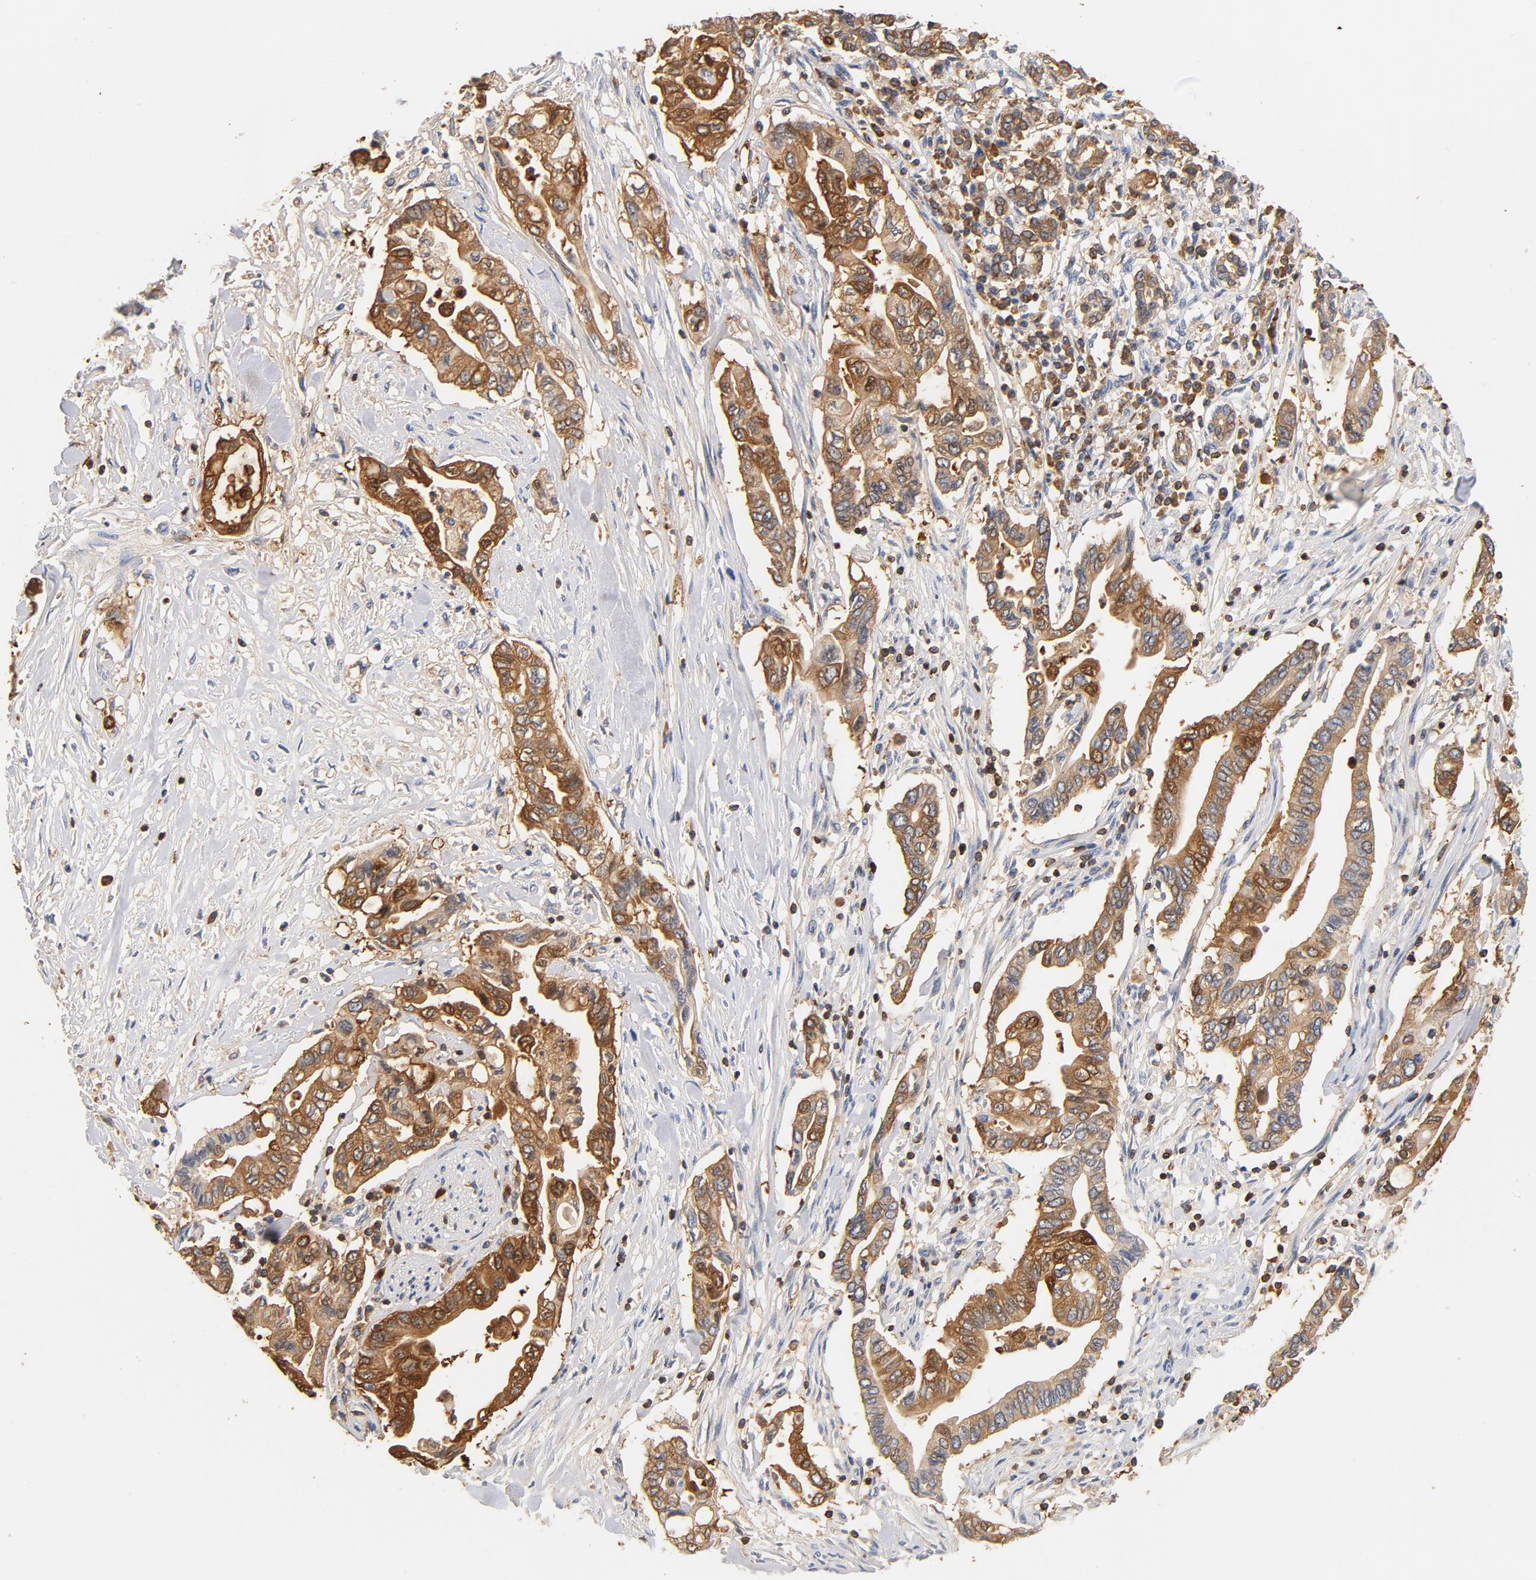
{"staining": {"intensity": "moderate", "quantity": ">75%", "location": "cytoplasmic/membranous"}, "tissue": "pancreatic cancer", "cell_type": "Tumor cells", "image_type": "cancer", "snomed": [{"axis": "morphology", "description": "Adenocarcinoma, NOS"}, {"axis": "topography", "description": "Pancreas"}], "caption": "Moderate cytoplasmic/membranous staining for a protein is appreciated in about >75% of tumor cells of pancreatic cancer (adenocarcinoma) using IHC.", "gene": "EZR", "patient": {"sex": "female", "age": 57}}